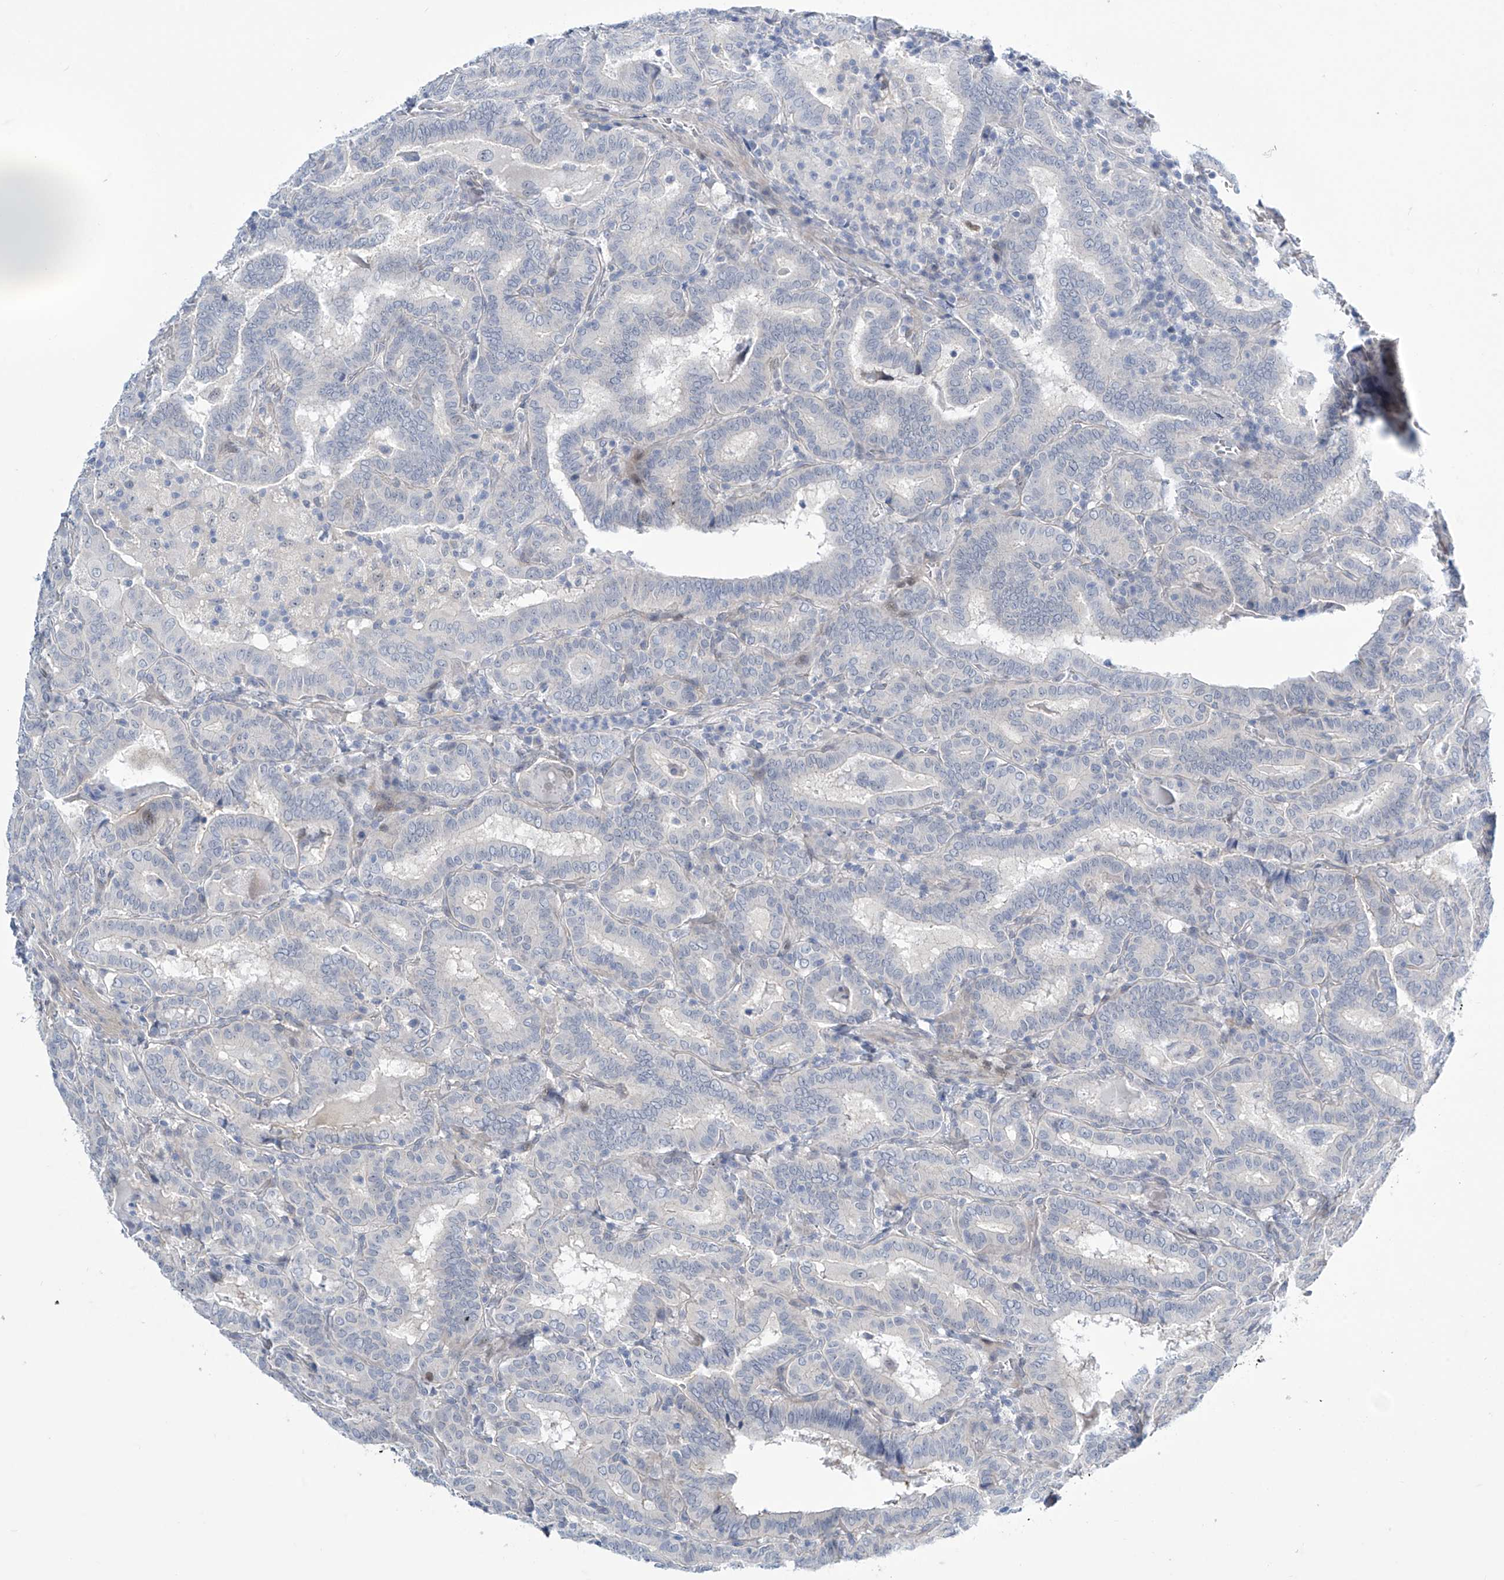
{"staining": {"intensity": "negative", "quantity": "none", "location": "none"}, "tissue": "thyroid cancer", "cell_type": "Tumor cells", "image_type": "cancer", "snomed": [{"axis": "morphology", "description": "Papillary adenocarcinoma, NOS"}, {"axis": "topography", "description": "Thyroid gland"}], "caption": "DAB immunohistochemical staining of thyroid cancer (papillary adenocarcinoma) shows no significant staining in tumor cells.", "gene": "TRIM60", "patient": {"sex": "female", "age": 72}}